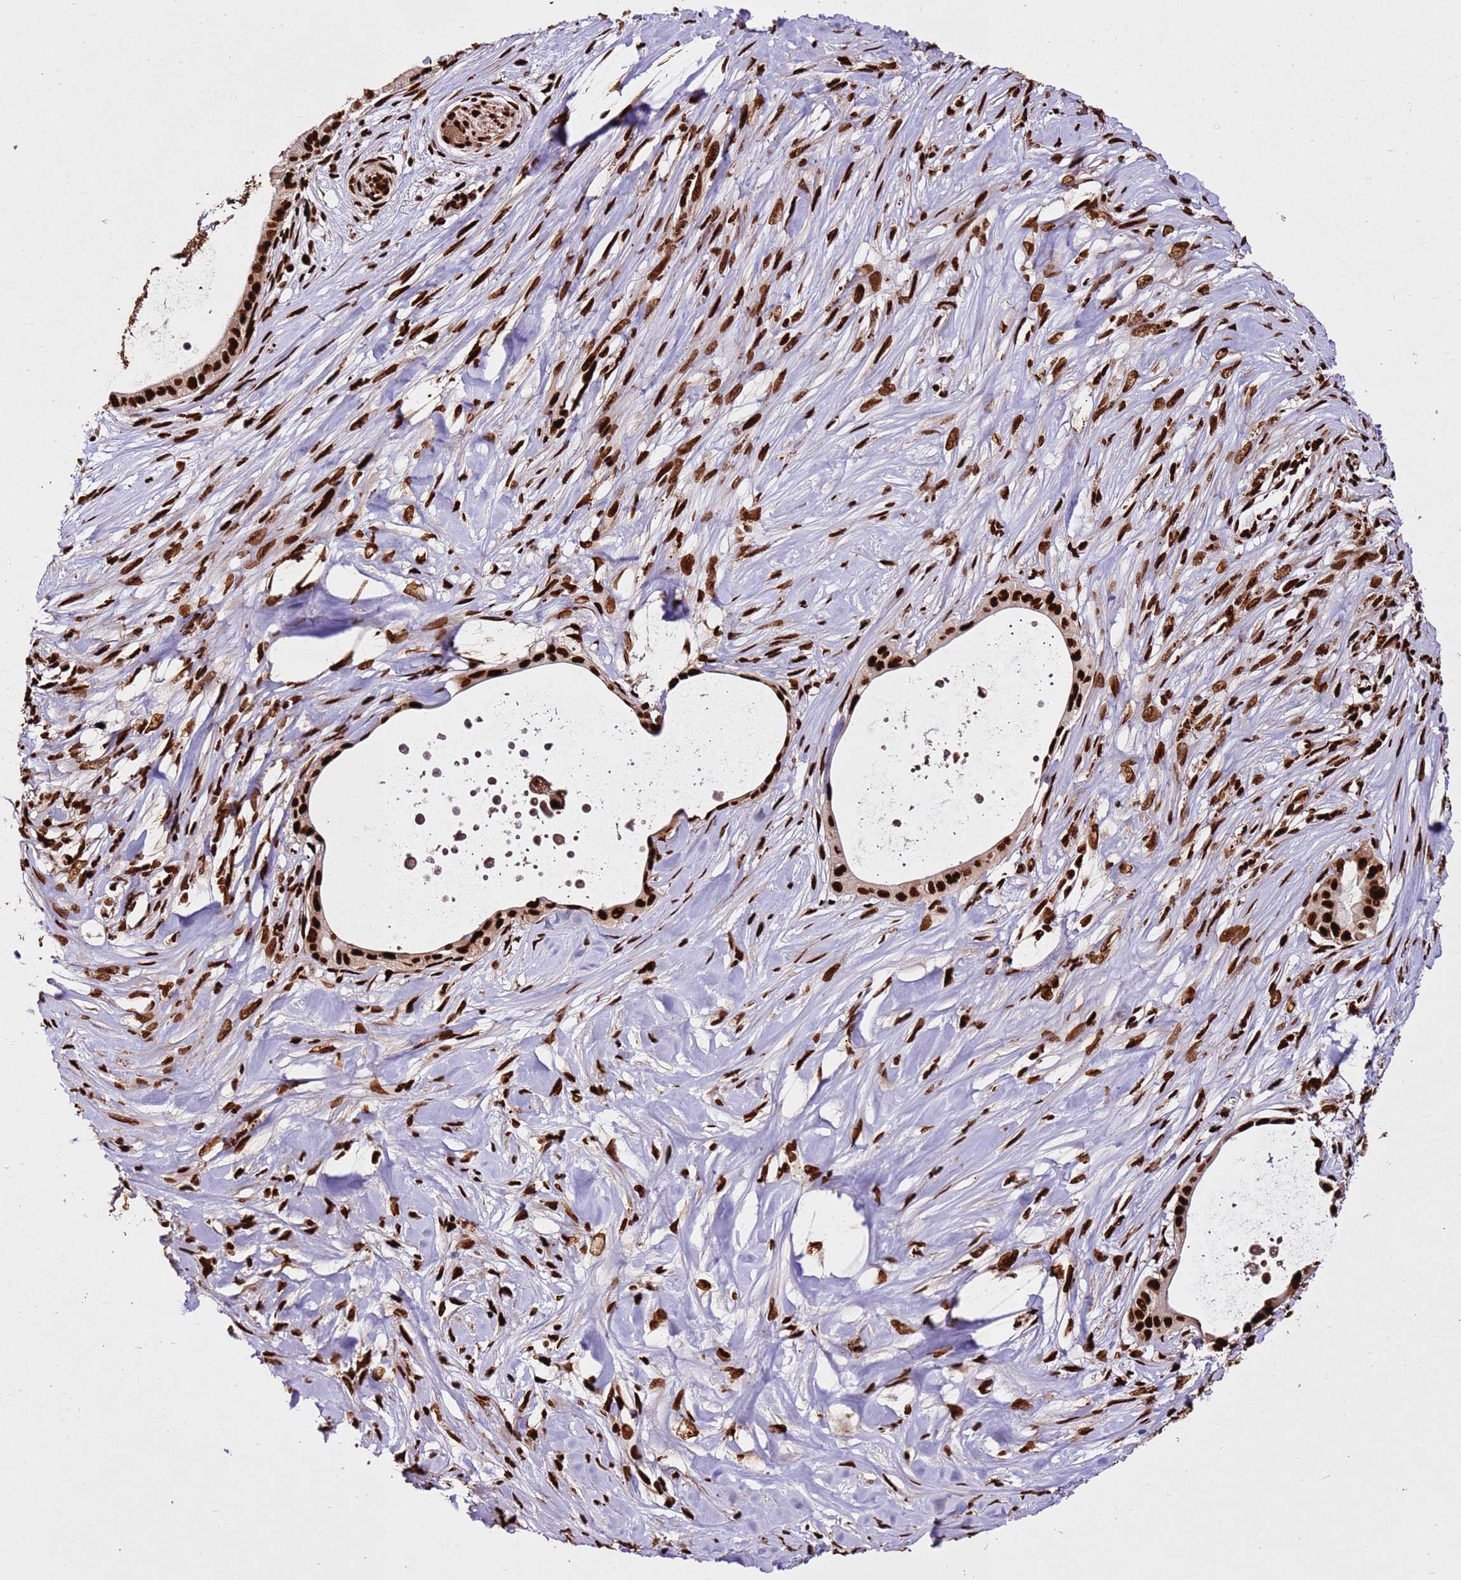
{"staining": {"intensity": "strong", "quantity": ">75%", "location": "nuclear"}, "tissue": "pancreatic cancer", "cell_type": "Tumor cells", "image_type": "cancer", "snomed": [{"axis": "morphology", "description": "Adenocarcinoma, NOS"}, {"axis": "topography", "description": "Pancreas"}], "caption": "Protein expression analysis of human adenocarcinoma (pancreatic) reveals strong nuclear positivity in about >75% of tumor cells.", "gene": "HNRNPAB", "patient": {"sex": "male", "age": 78}}